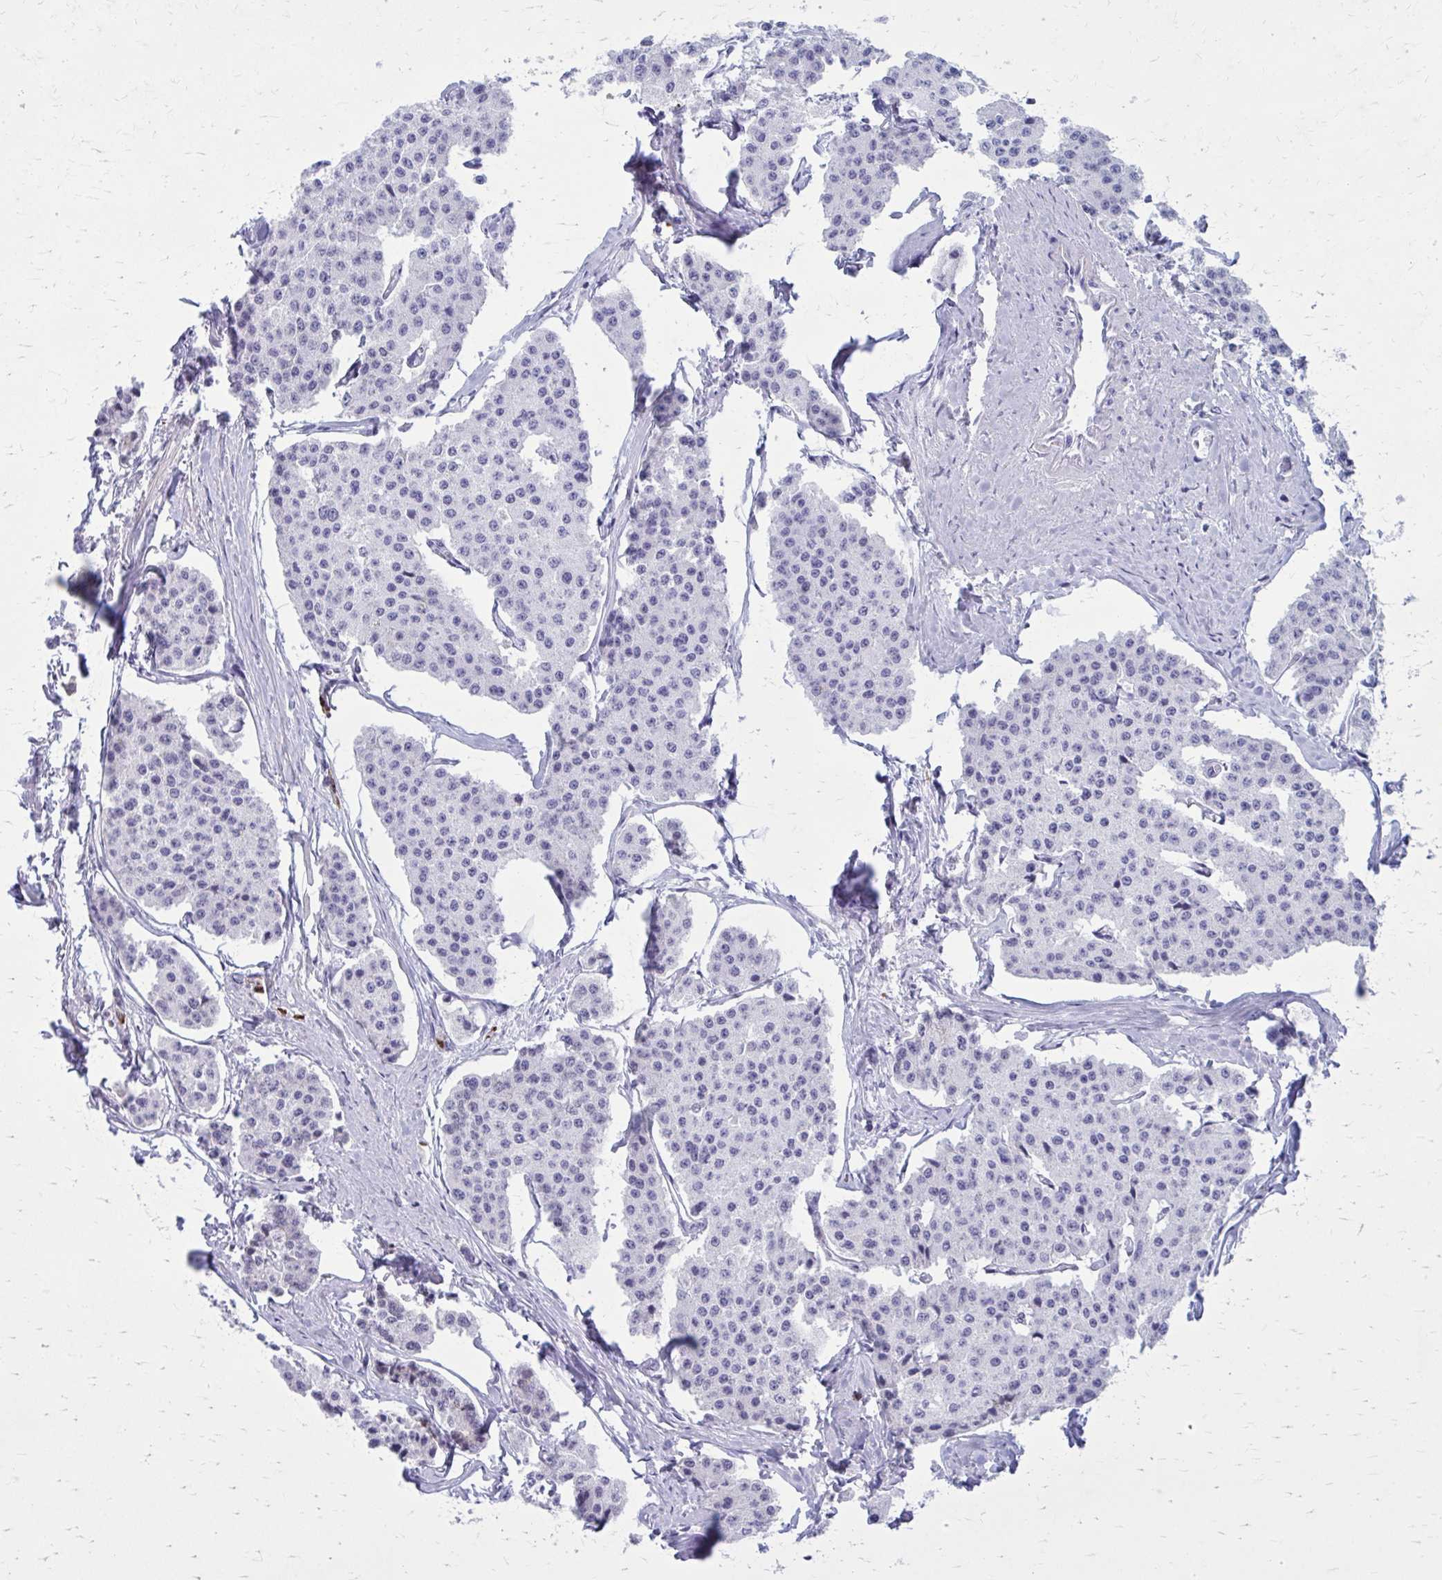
{"staining": {"intensity": "negative", "quantity": "none", "location": "none"}, "tissue": "carcinoid", "cell_type": "Tumor cells", "image_type": "cancer", "snomed": [{"axis": "morphology", "description": "Carcinoid, malignant, NOS"}, {"axis": "topography", "description": "Small intestine"}], "caption": "Carcinoid was stained to show a protein in brown. There is no significant positivity in tumor cells.", "gene": "PROSER1", "patient": {"sex": "female", "age": 65}}